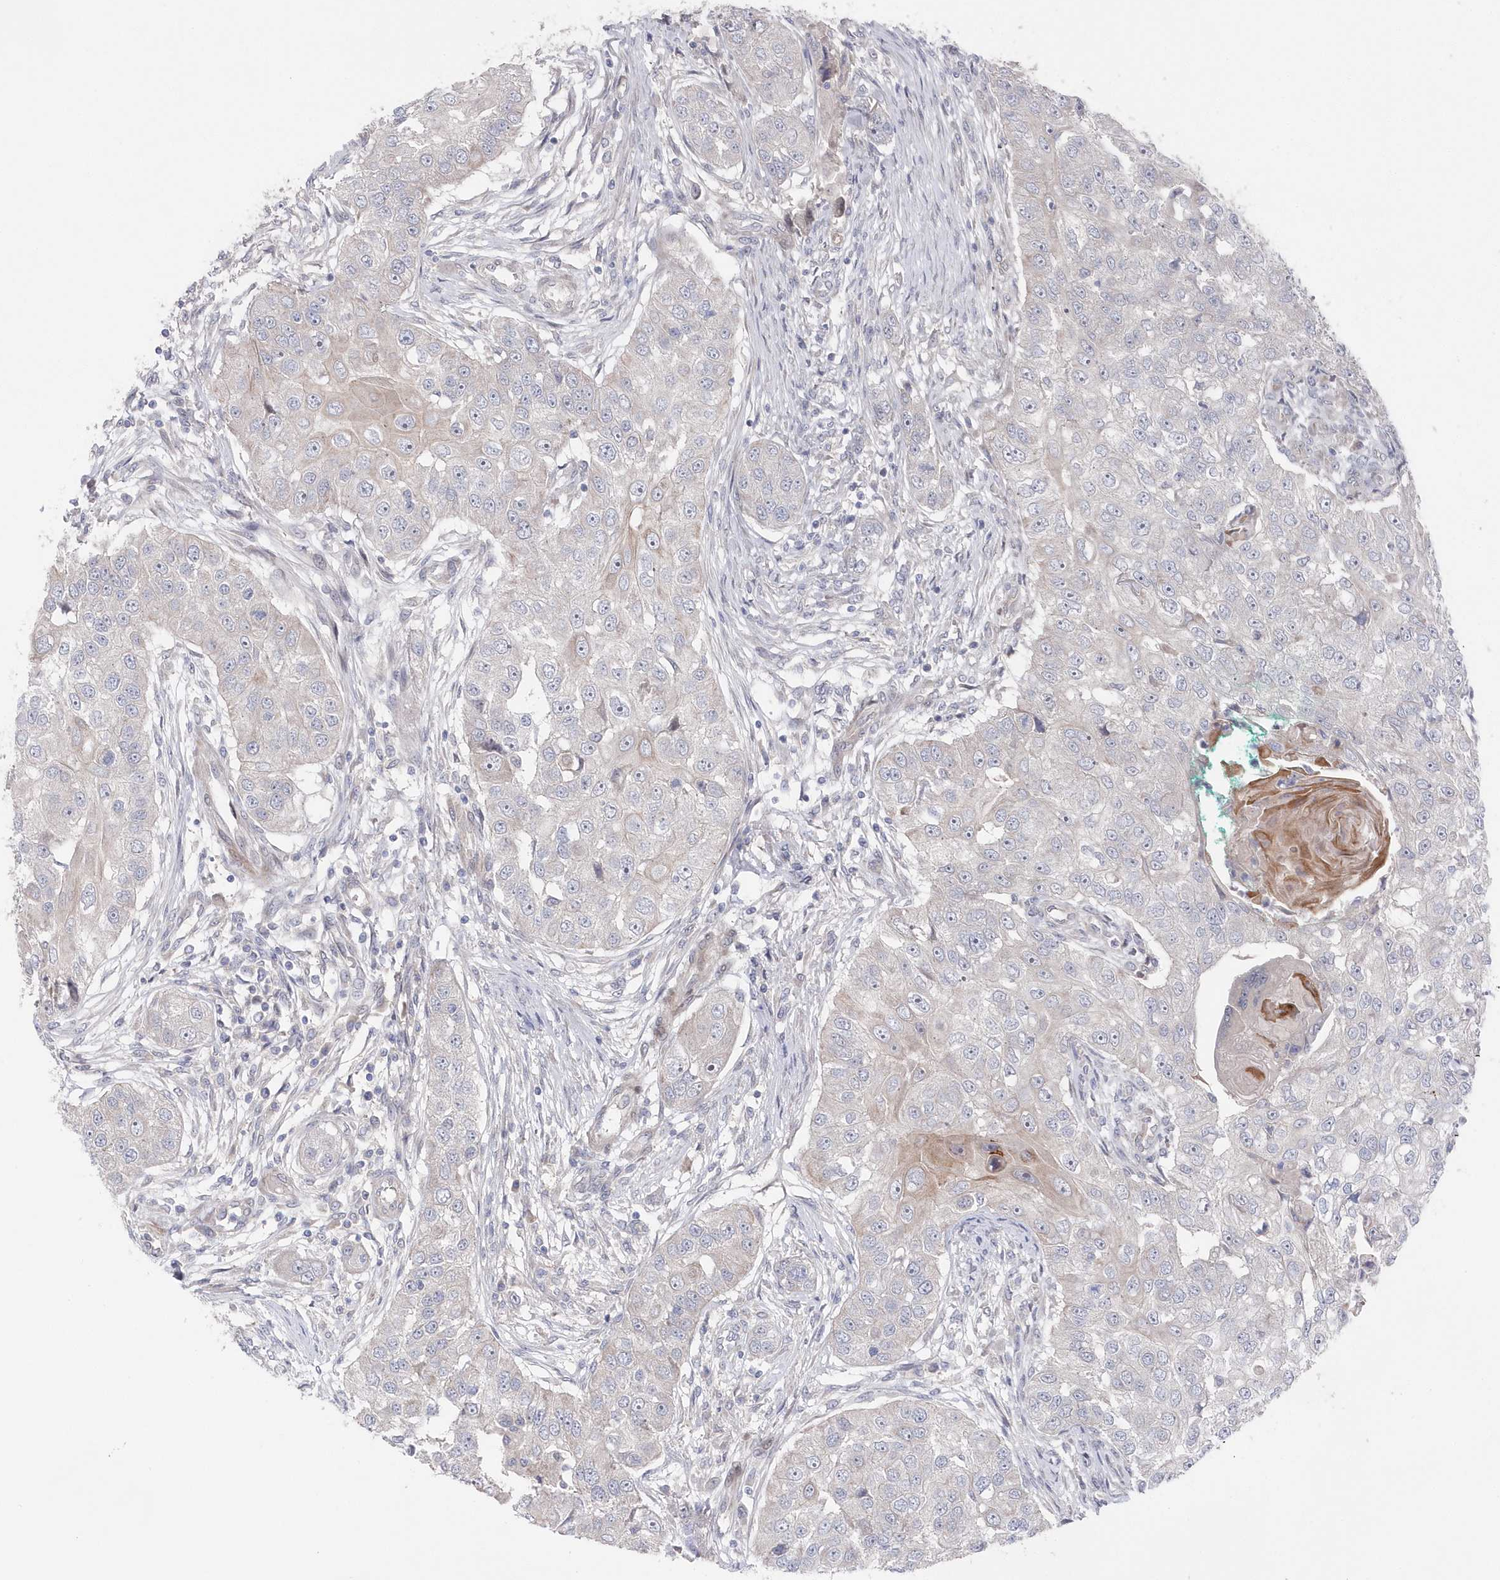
{"staining": {"intensity": "negative", "quantity": "none", "location": "none"}, "tissue": "head and neck cancer", "cell_type": "Tumor cells", "image_type": "cancer", "snomed": [{"axis": "morphology", "description": "Normal tissue, NOS"}, {"axis": "morphology", "description": "Squamous cell carcinoma, NOS"}, {"axis": "topography", "description": "Skeletal muscle"}, {"axis": "topography", "description": "Head-Neck"}], "caption": "A high-resolution image shows IHC staining of head and neck cancer, which exhibits no significant positivity in tumor cells.", "gene": "KIAA1586", "patient": {"sex": "male", "age": 51}}